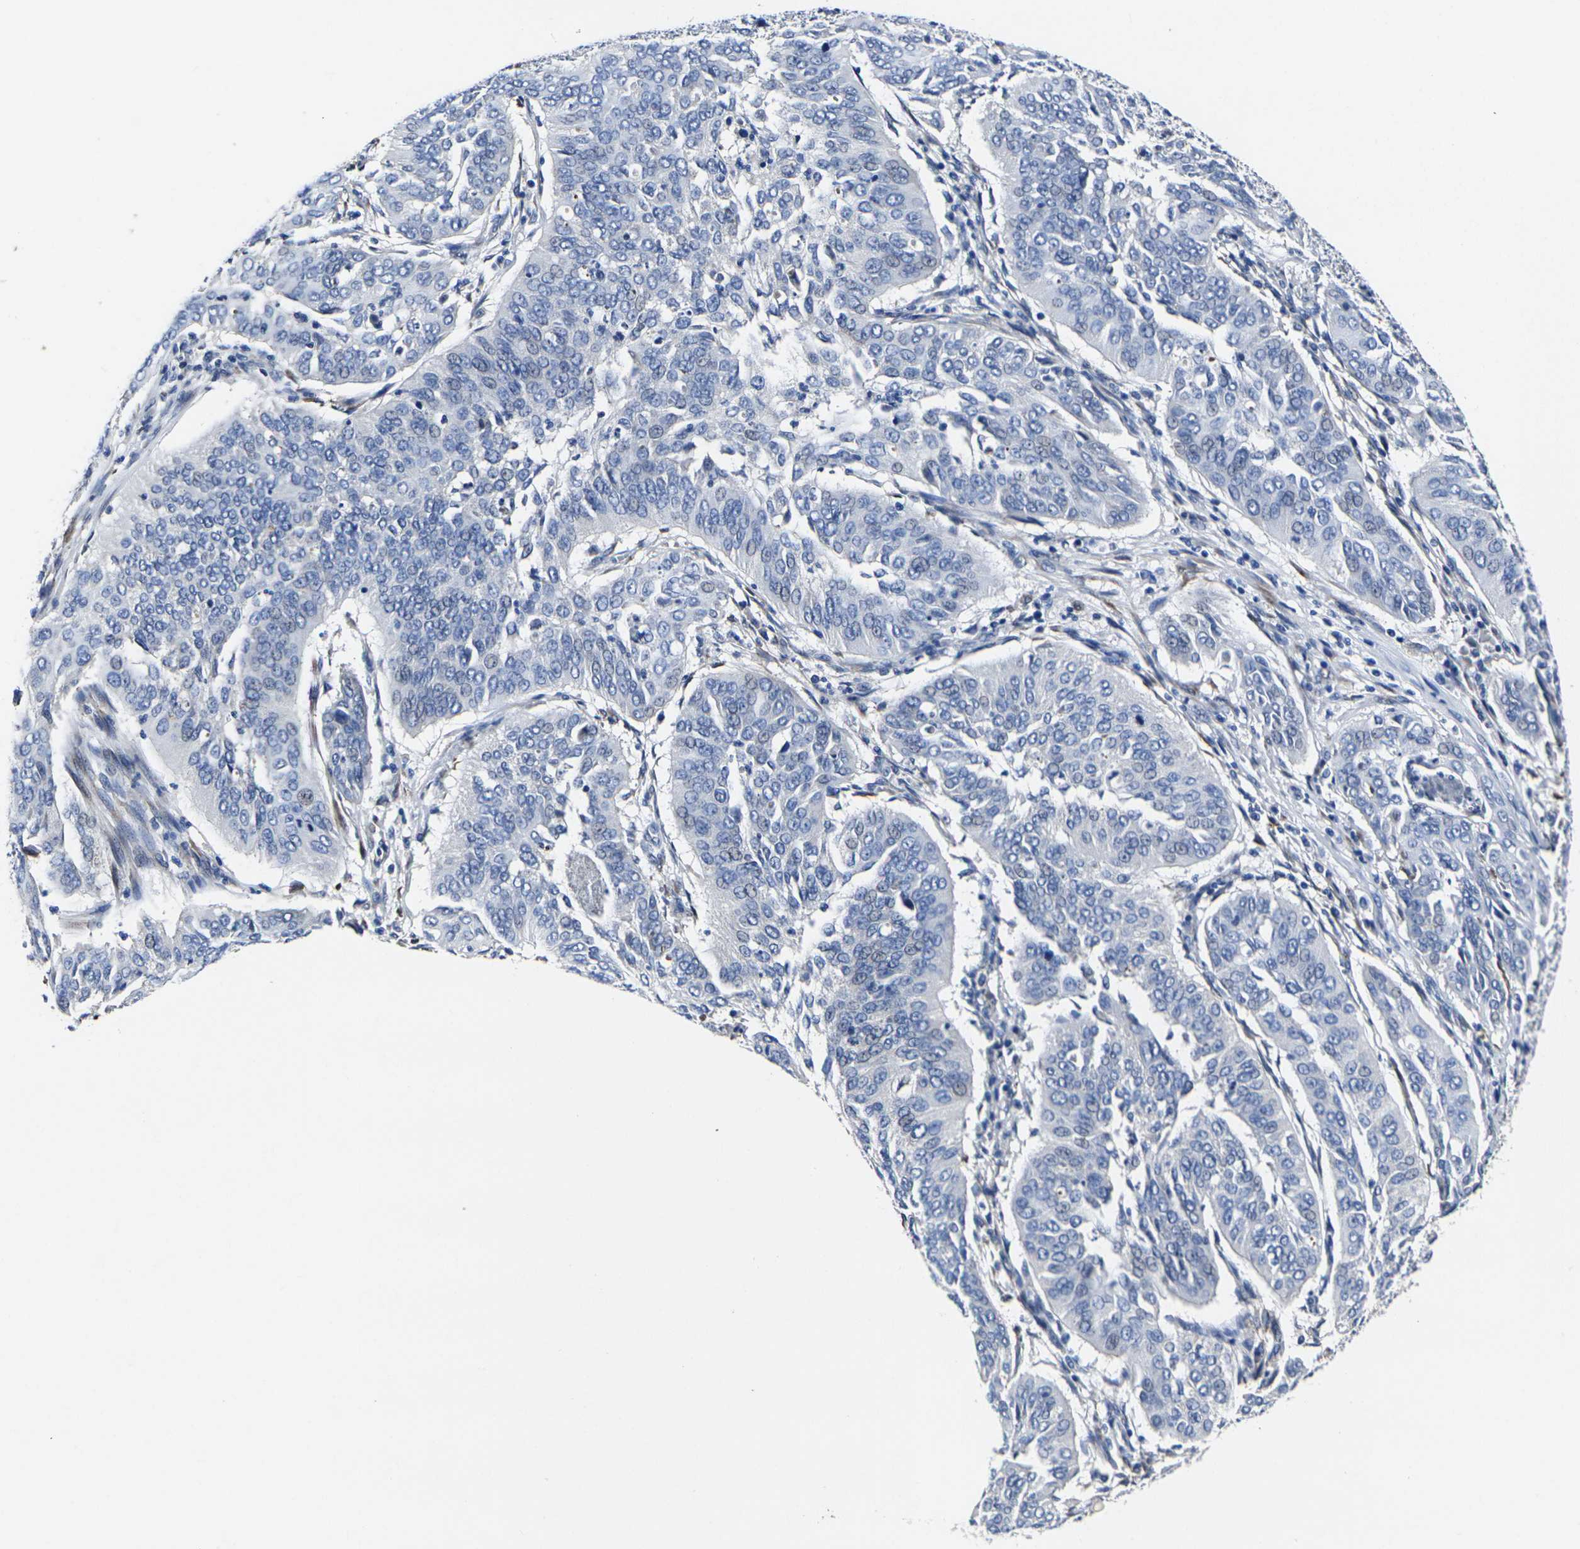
{"staining": {"intensity": "negative", "quantity": "none", "location": "none"}, "tissue": "cervical cancer", "cell_type": "Tumor cells", "image_type": "cancer", "snomed": [{"axis": "morphology", "description": "Normal tissue, NOS"}, {"axis": "morphology", "description": "Squamous cell carcinoma, NOS"}, {"axis": "topography", "description": "Cervix"}], "caption": "Cervical cancer (squamous cell carcinoma) stained for a protein using IHC shows no positivity tumor cells.", "gene": "CYP2C8", "patient": {"sex": "female", "age": 39}}